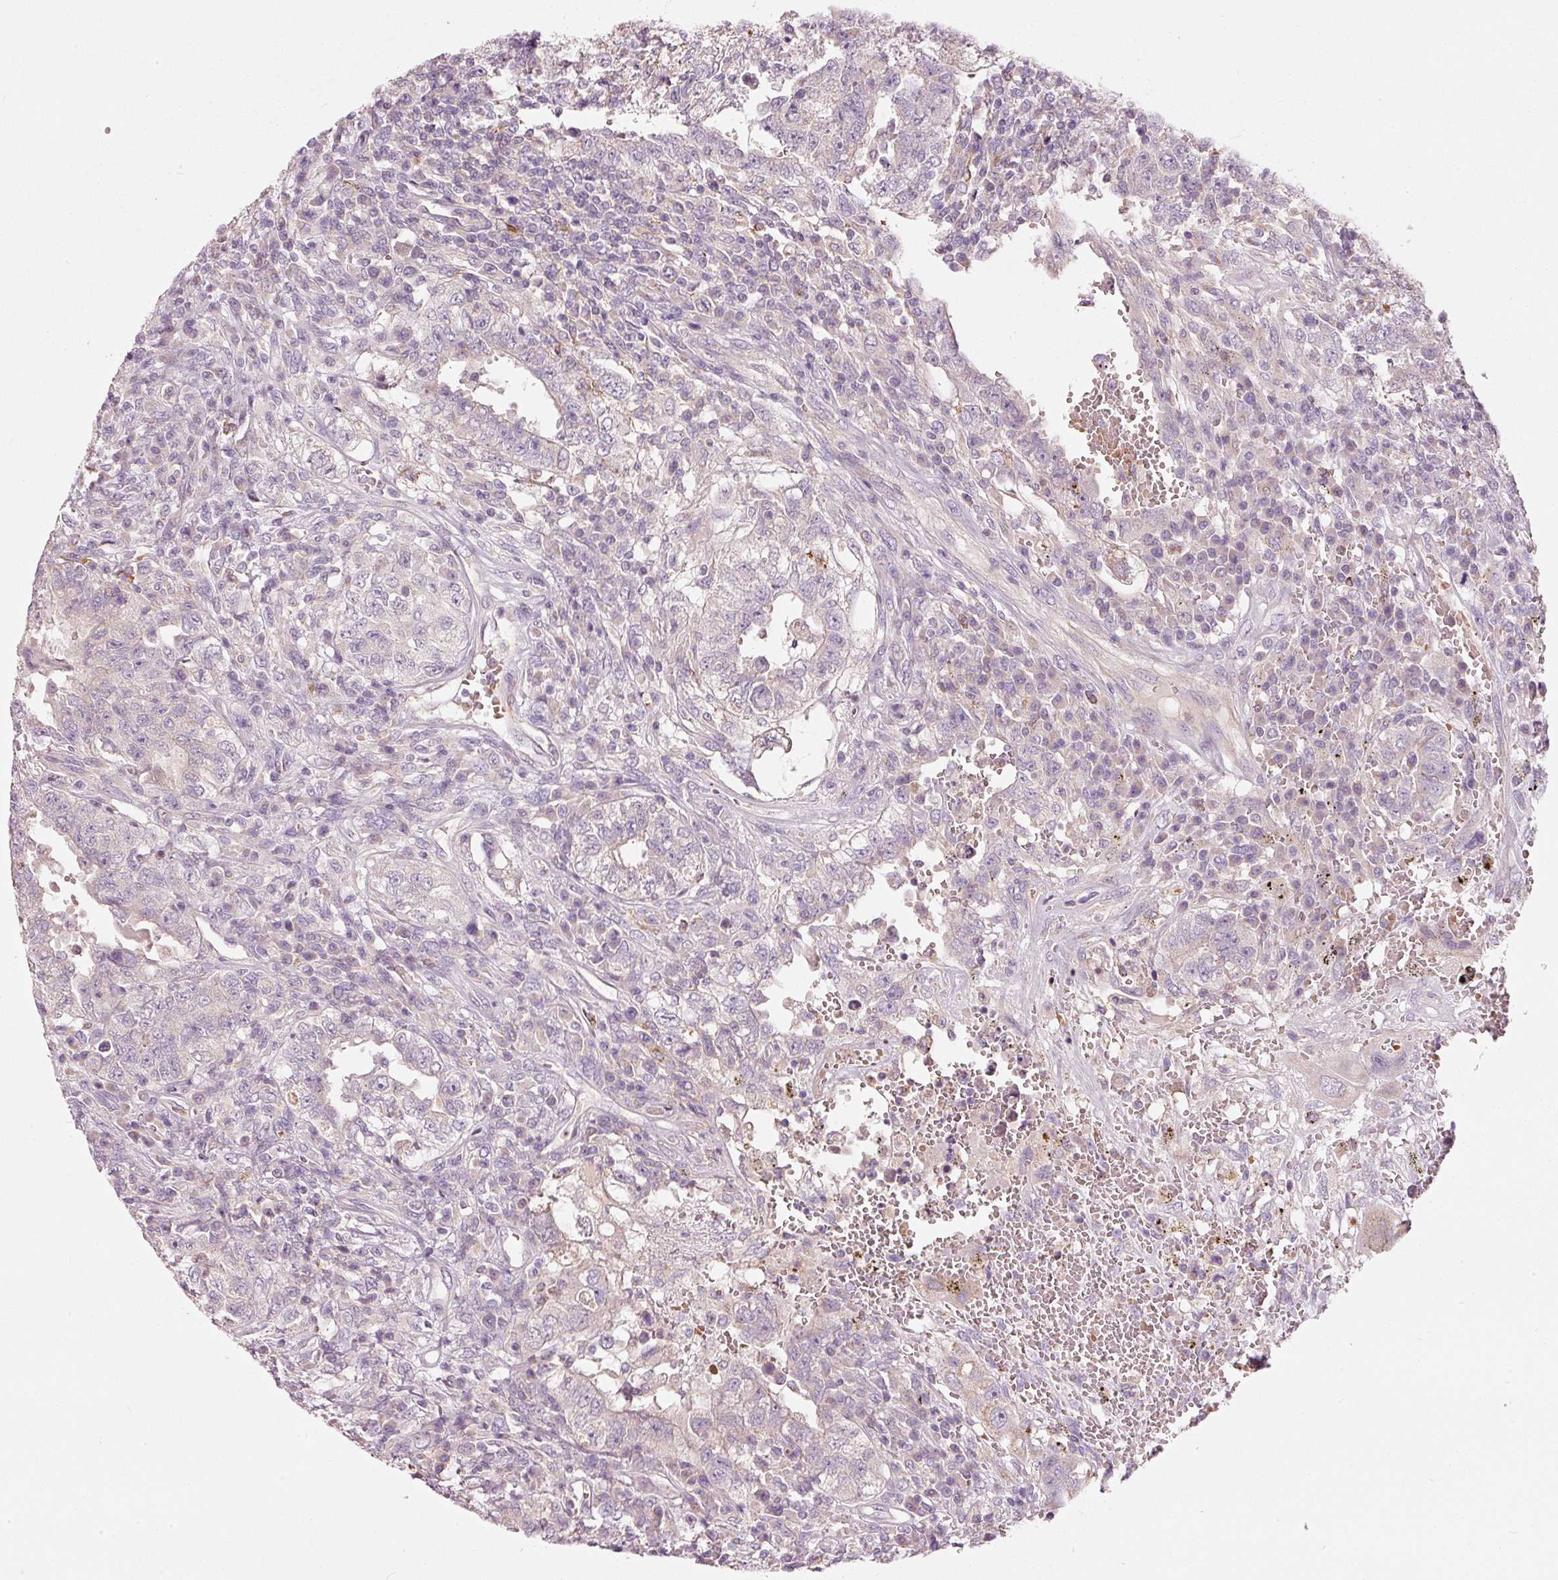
{"staining": {"intensity": "negative", "quantity": "none", "location": "none"}, "tissue": "testis cancer", "cell_type": "Tumor cells", "image_type": "cancer", "snomed": [{"axis": "morphology", "description": "Carcinoma, Embryonal, NOS"}, {"axis": "topography", "description": "Testis"}], "caption": "The immunohistochemistry image has no significant staining in tumor cells of embryonal carcinoma (testis) tissue.", "gene": "KLHL21", "patient": {"sex": "male", "age": 26}}